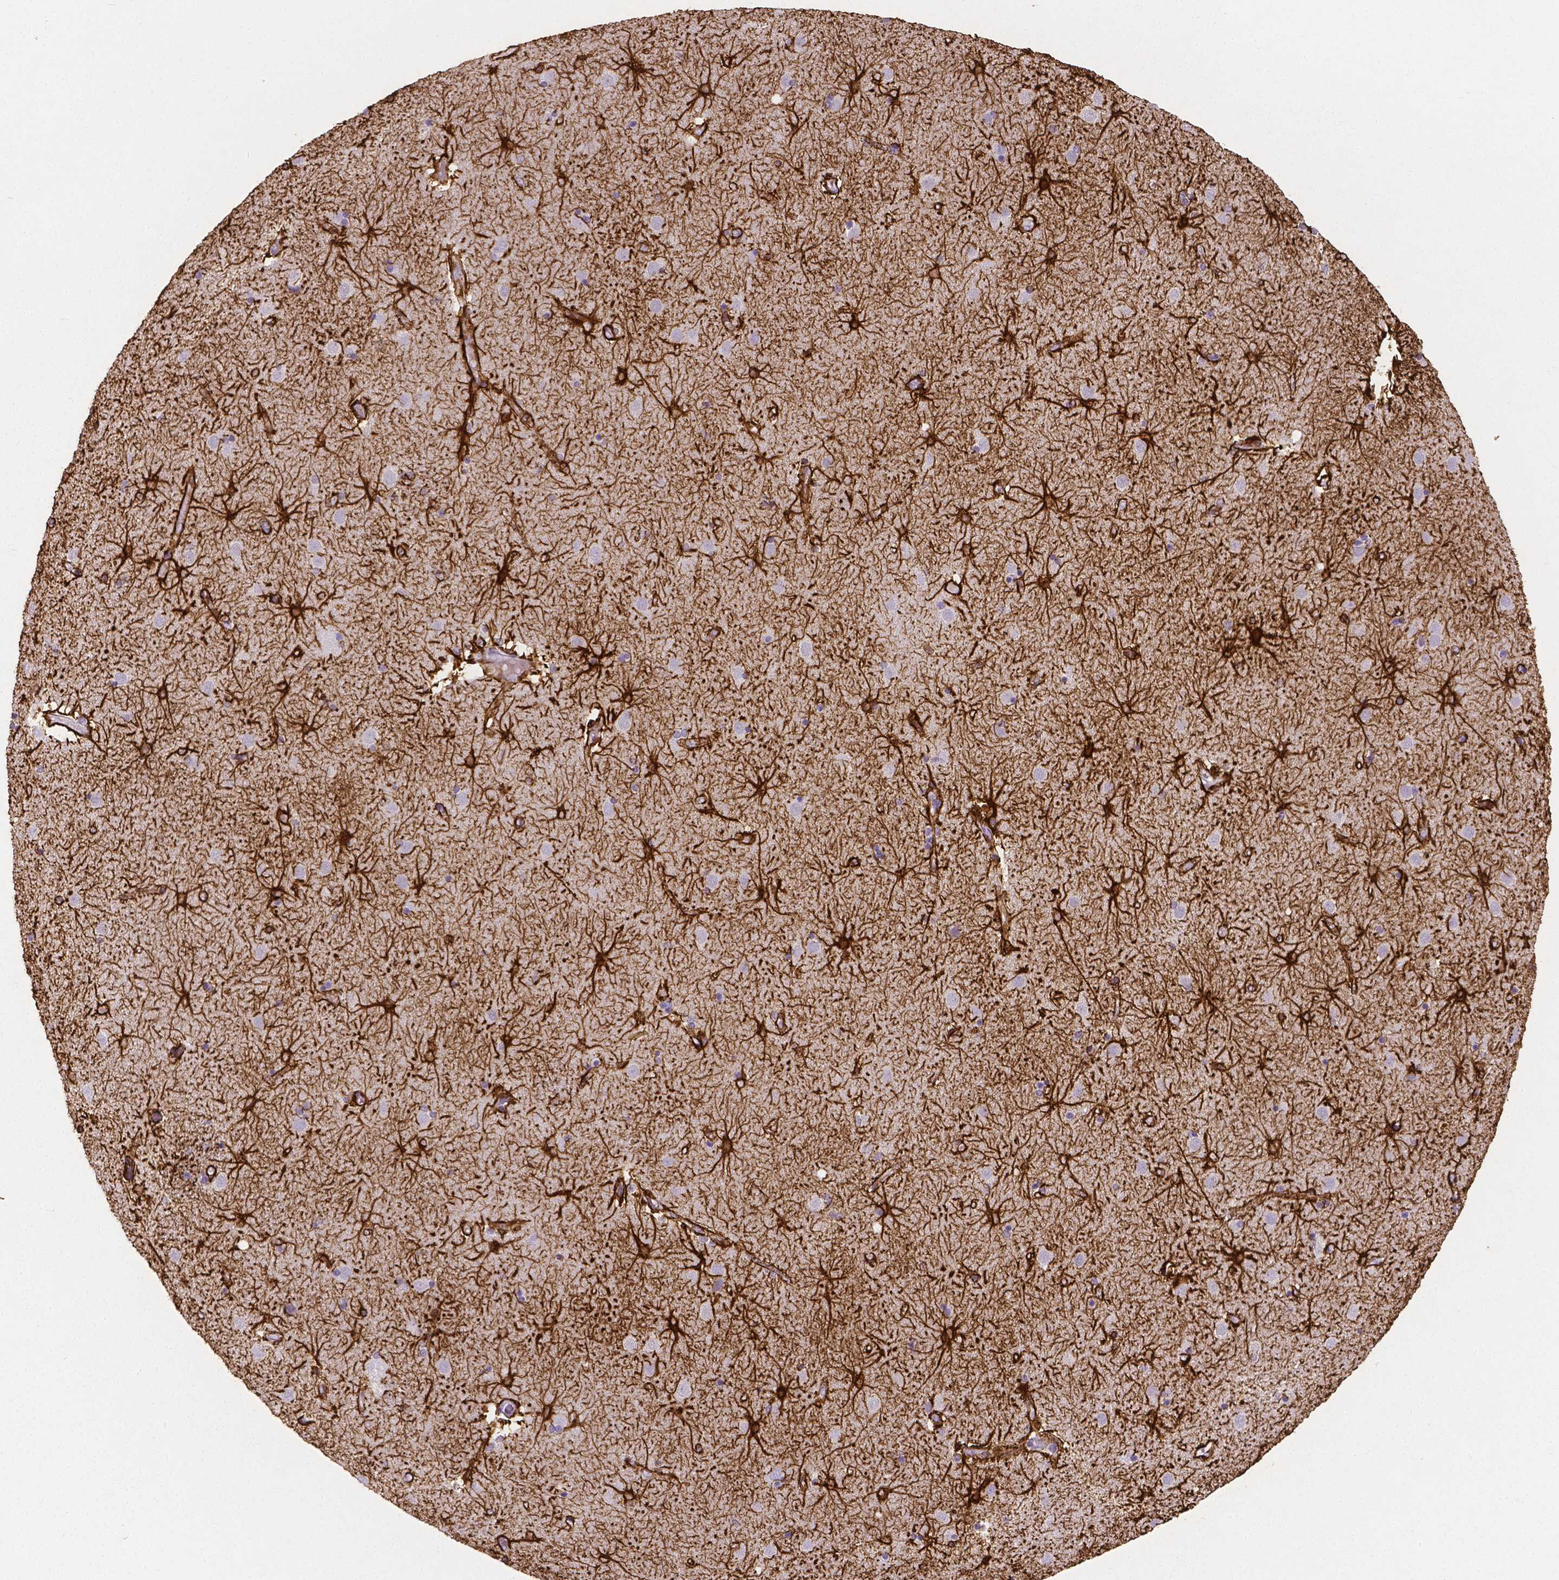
{"staining": {"intensity": "strong", "quantity": "25%-75%", "location": "cytoplasmic/membranous"}, "tissue": "caudate", "cell_type": "Glial cells", "image_type": "normal", "snomed": [{"axis": "morphology", "description": "Normal tissue, NOS"}, {"axis": "topography", "description": "Lateral ventricle wall"}], "caption": "Caudate was stained to show a protein in brown. There is high levels of strong cytoplasmic/membranous positivity in about 25%-75% of glial cells. (IHC, brightfield microscopy, high magnification).", "gene": "SLC22A2", "patient": {"sex": "female", "age": 71}}